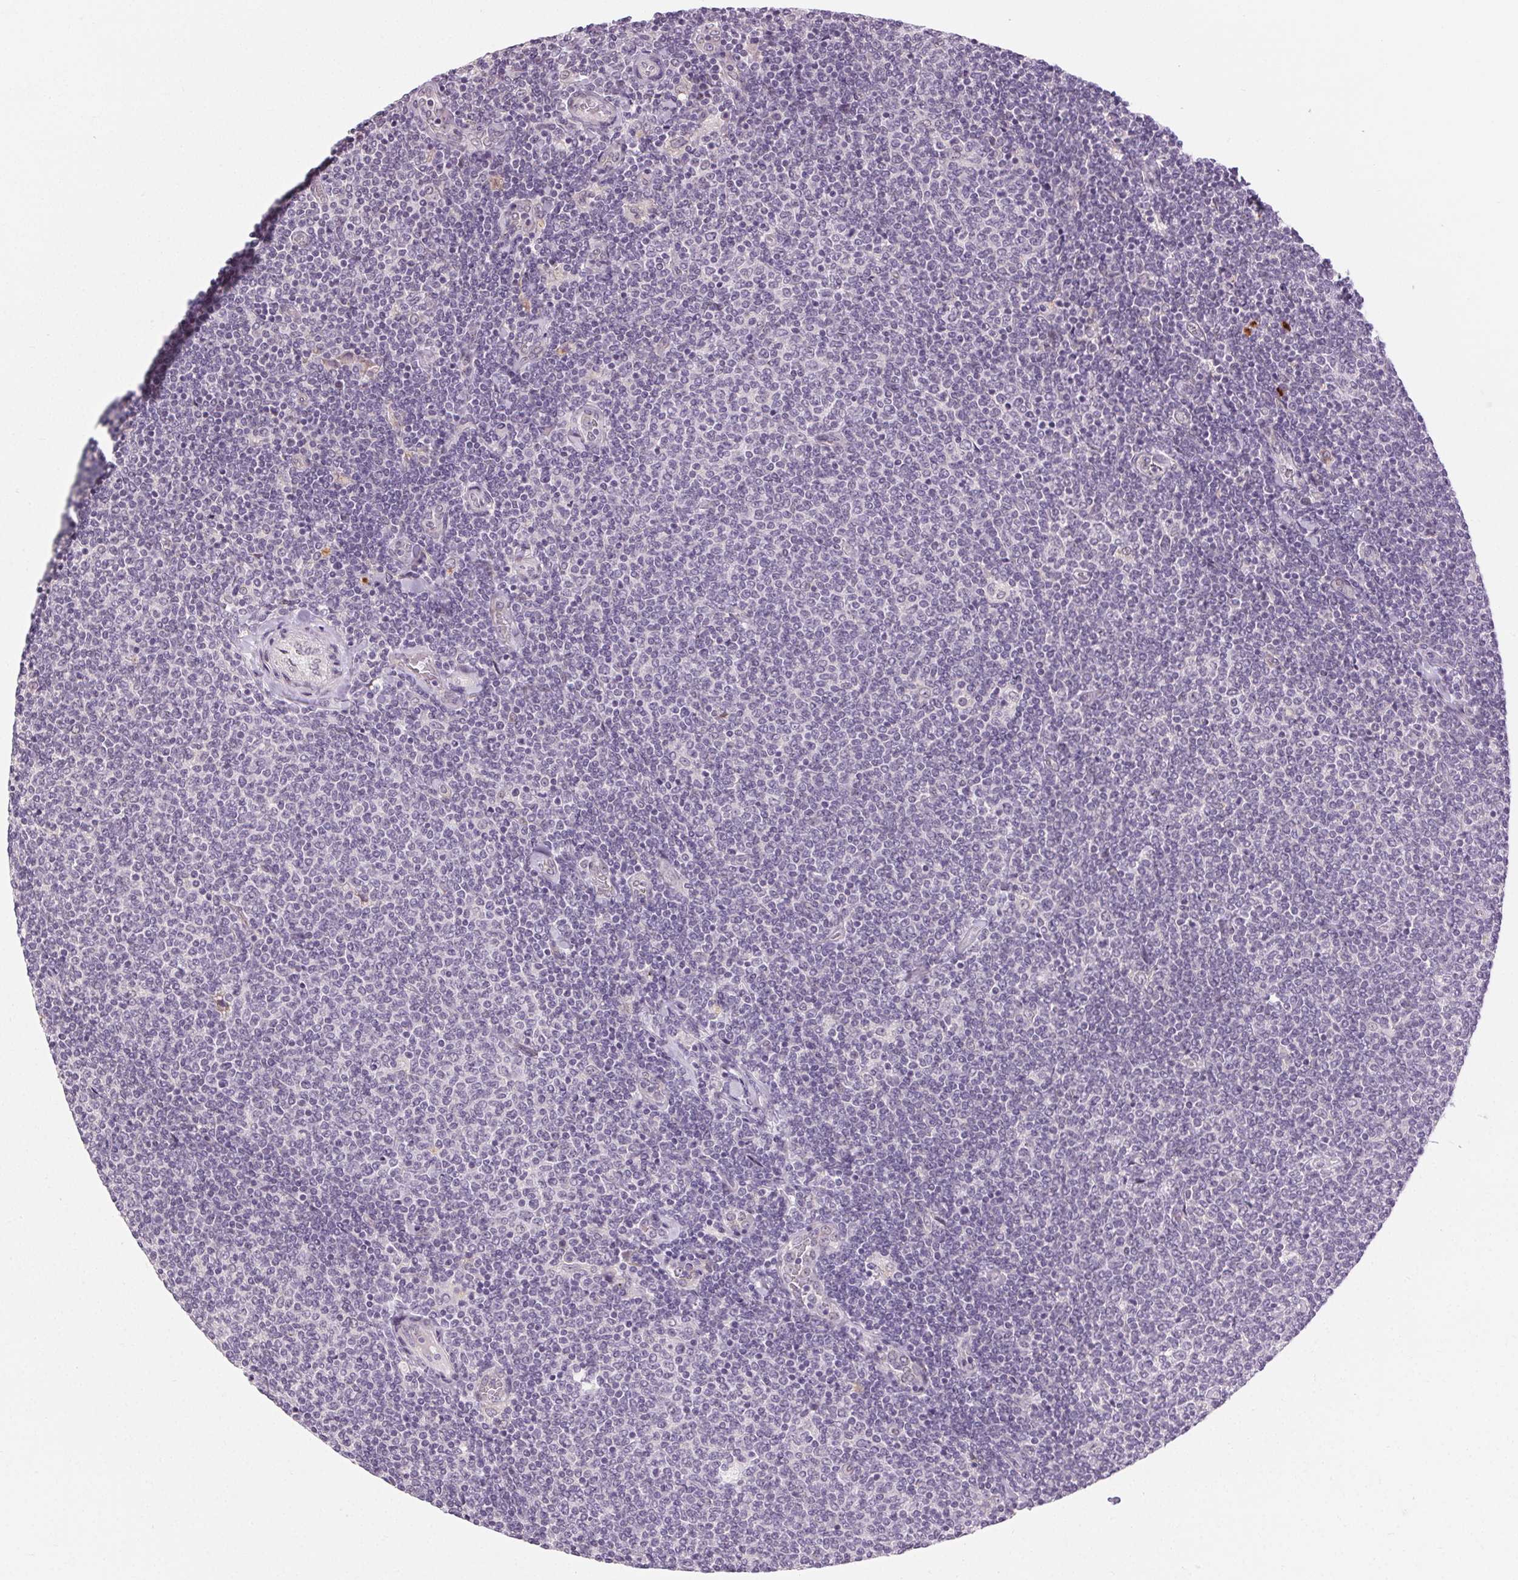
{"staining": {"intensity": "negative", "quantity": "none", "location": "none"}, "tissue": "lymphoma", "cell_type": "Tumor cells", "image_type": "cancer", "snomed": [{"axis": "morphology", "description": "Malignant lymphoma, non-Hodgkin's type, Low grade"}, {"axis": "topography", "description": "Lymph node"}], "caption": "Tumor cells are negative for brown protein staining in malignant lymphoma, non-Hodgkin's type (low-grade). Nuclei are stained in blue.", "gene": "FAM168A", "patient": {"sex": "male", "age": 52}}